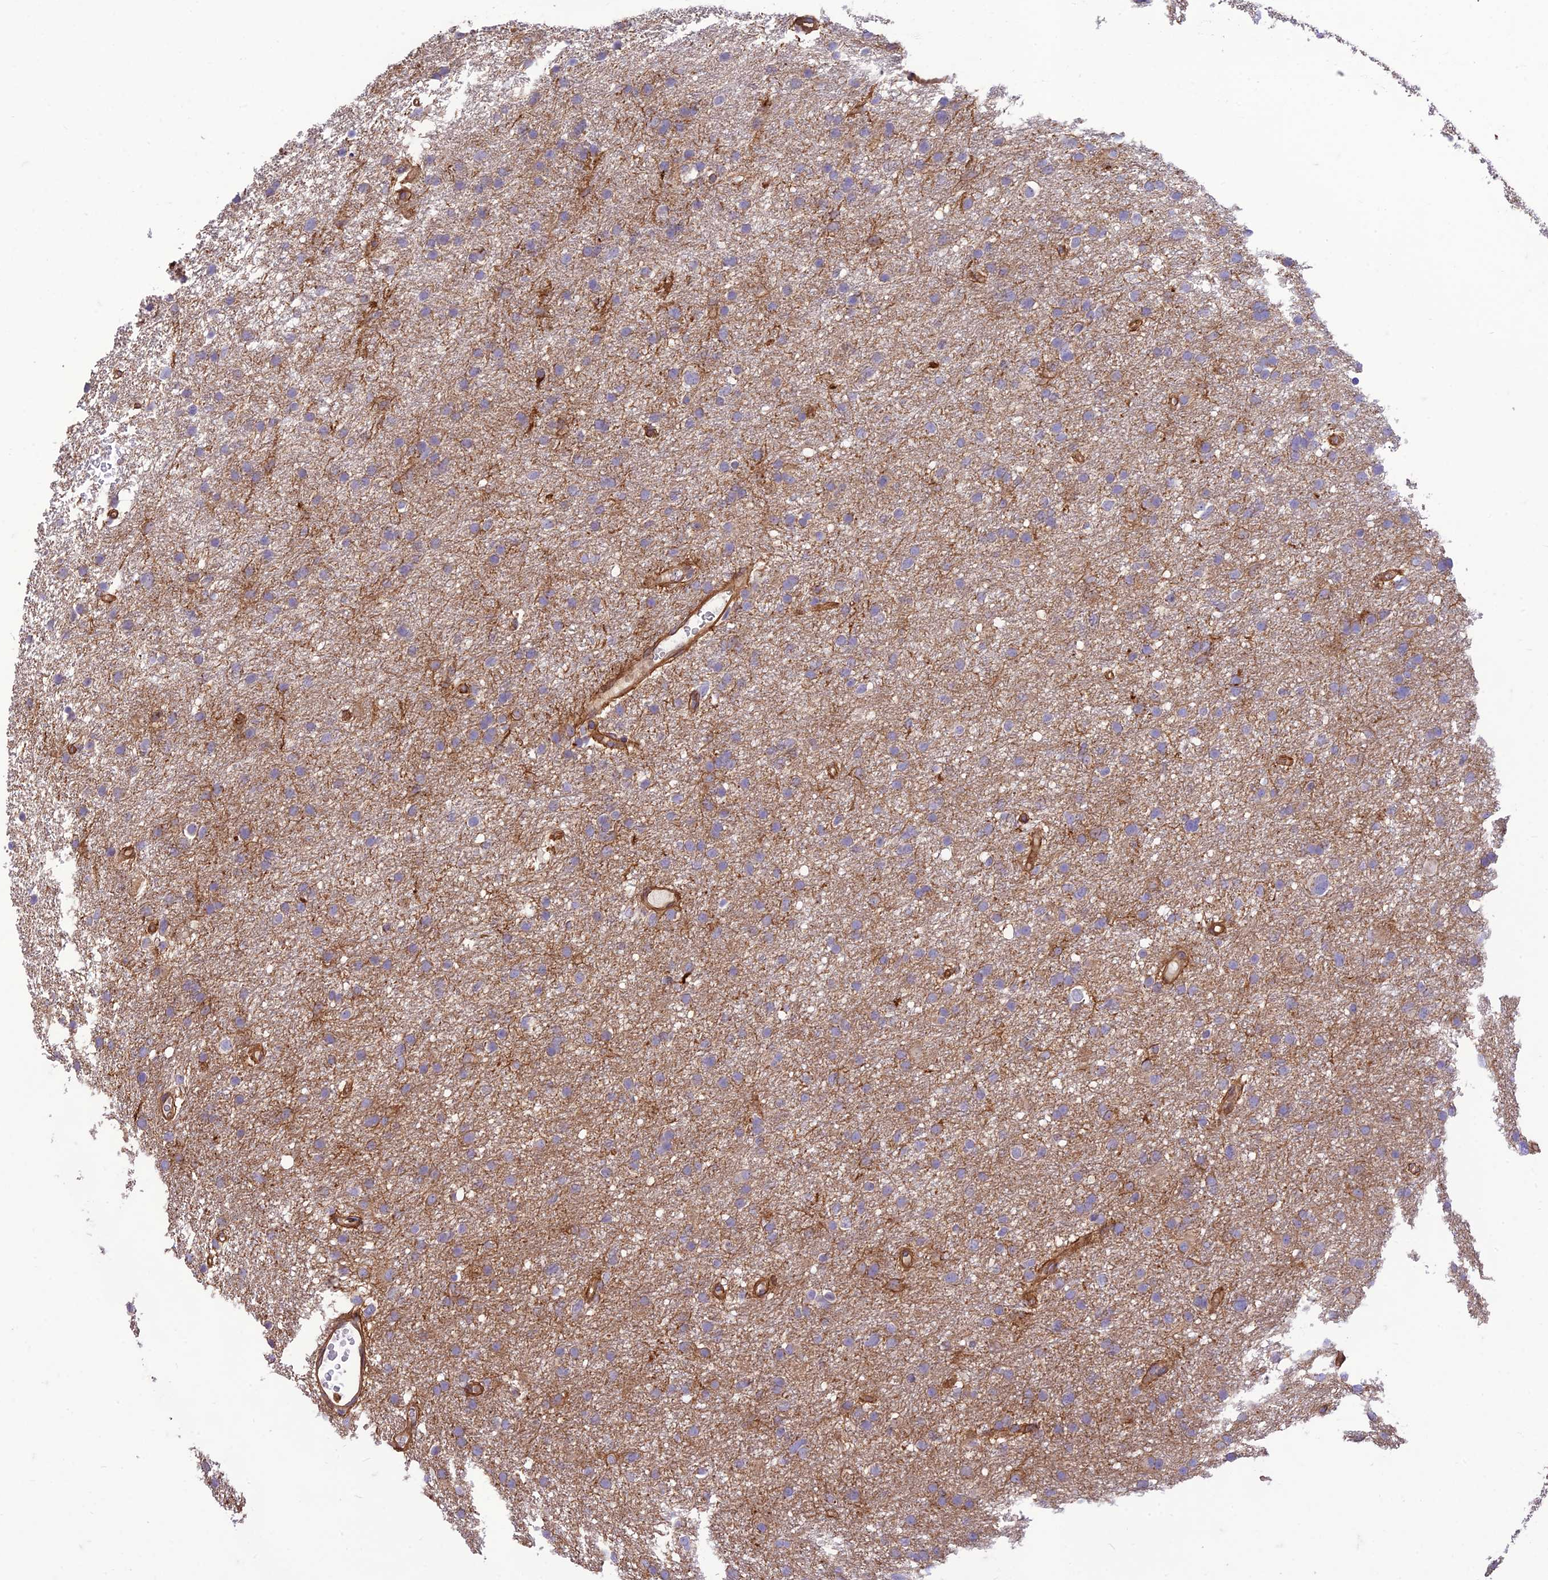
{"staining": {"intensity": "weak", "quantity": "<25%", "location": "cytoplasmic/membranous"}, "tissue": "glioma", "cell_type": "Tumor cells", "image_type": "cancer", "snomed": [{"axis": "morphology", "description": "Glioma, malignant, High grade"}, {"axis": "topography", "description": "Cerebral cortex"}], "caption": "Protein analysis of high-grade glioma (malignant) exhibits no significant positivity in tumor cells. (DAB (3,3'-diaminobenzidine) immunohistochemistry (IHC), high magnification).", "gene": "HPSE2", "patient": {"sex": "female", "age": 36}}